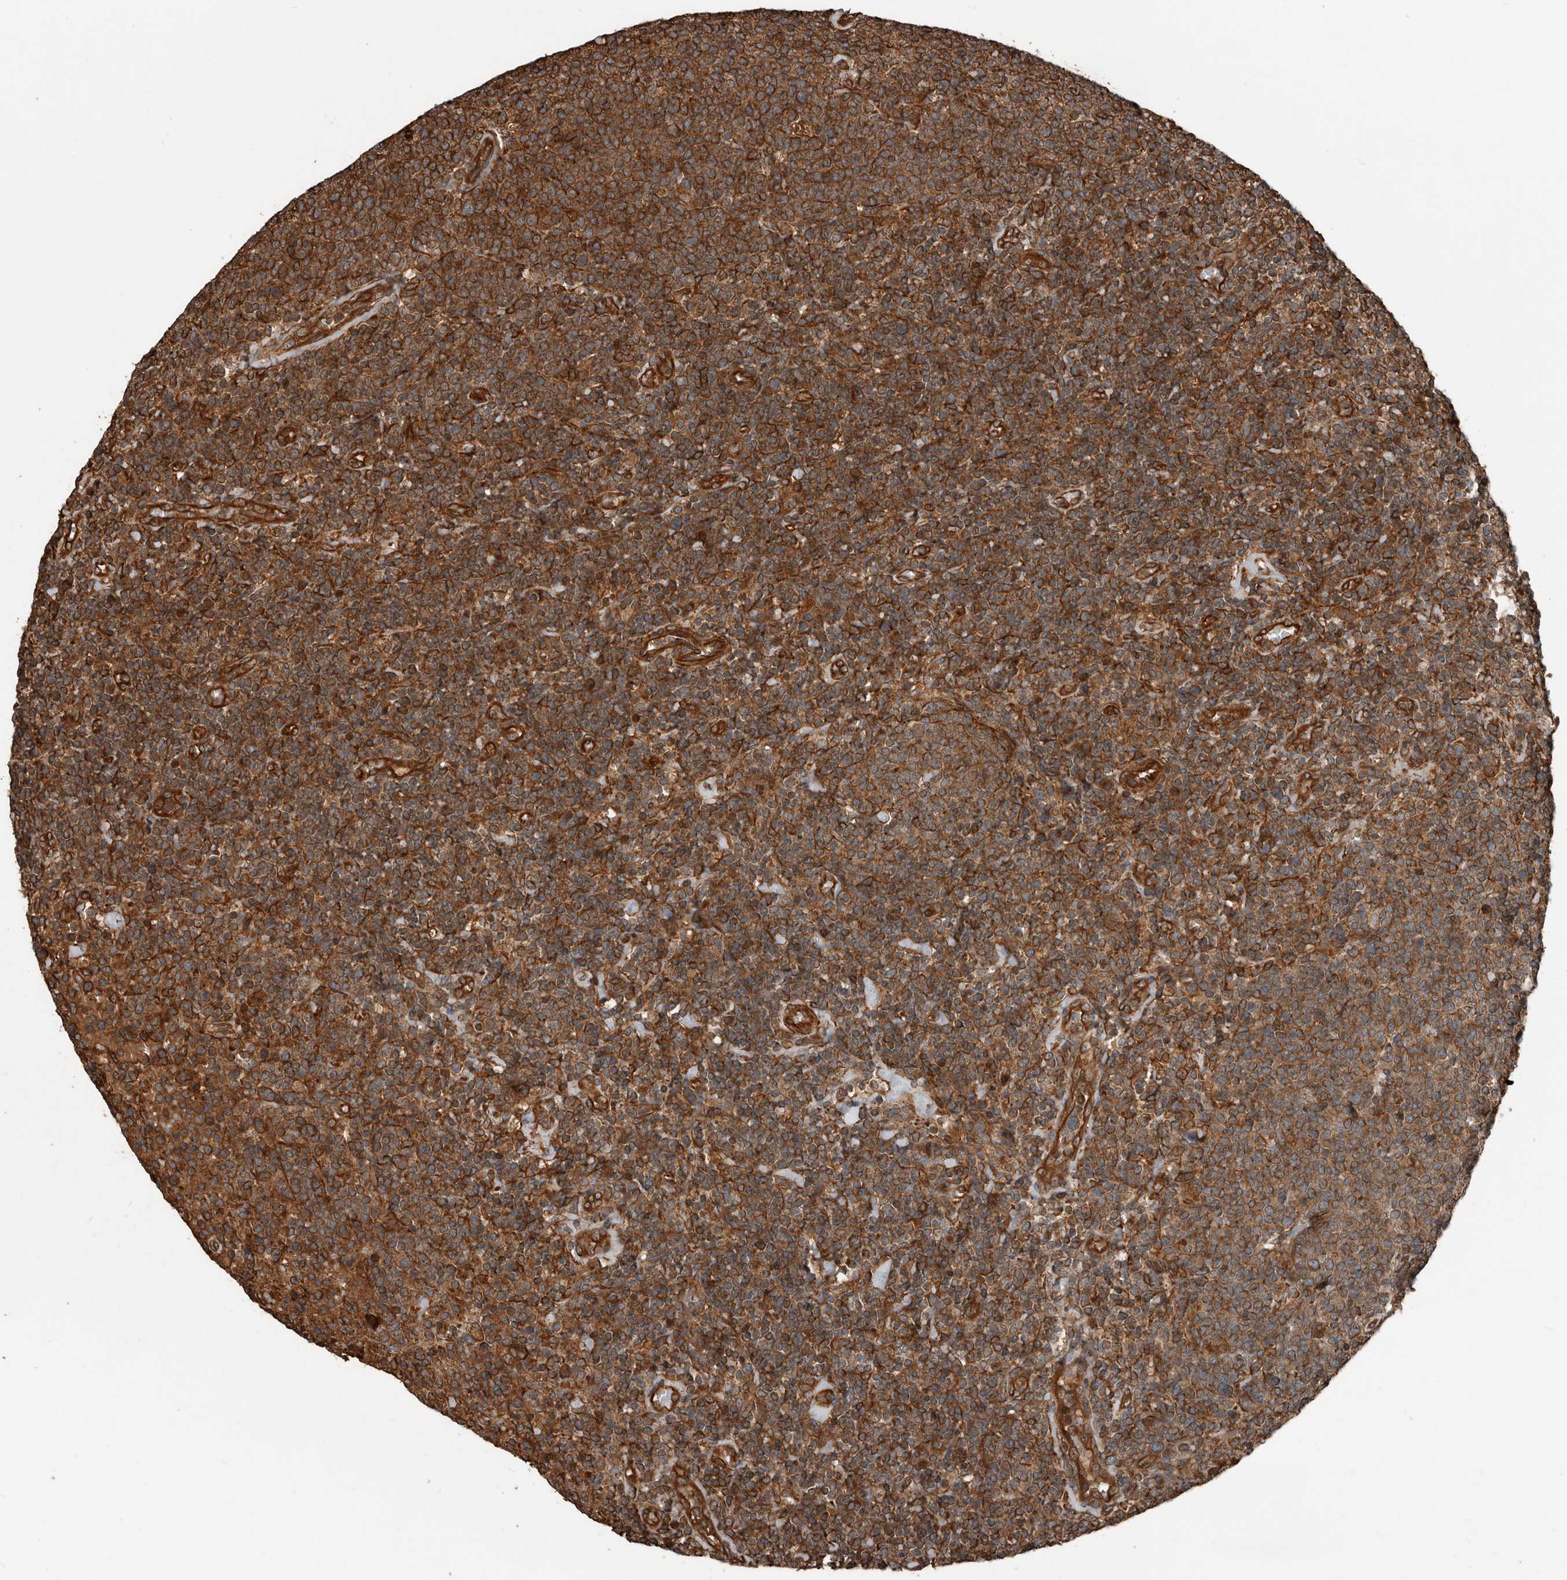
{"staining": {"intensity": "strong", "quantity": ">75%", "location": "cytoplasmic/membranous"}, "tissue": "lymphoma", "cell_type": "Tumor cells", "image_type": "cancer", "snomed": [{"axis": "morphology", "description": "Malignant lymphoma, non-Hodgkin's type, High grade"}, {"axis": "topography", "description": "Lymph node"}], "caption": "High-magnification brightfield microscopy of high-grade malignant lymphoma, non-Hodgkin's type stained with DAB (3,3'-diaminobenzidine) (brown) and counterstained with hematoxylin (blue). tumor cells exhibit strong cytoplasmic/membranous expression is seen in approximately>75% of cells.", "gene": "YOD1", "patient": {"sex": "male", "age": 61}}